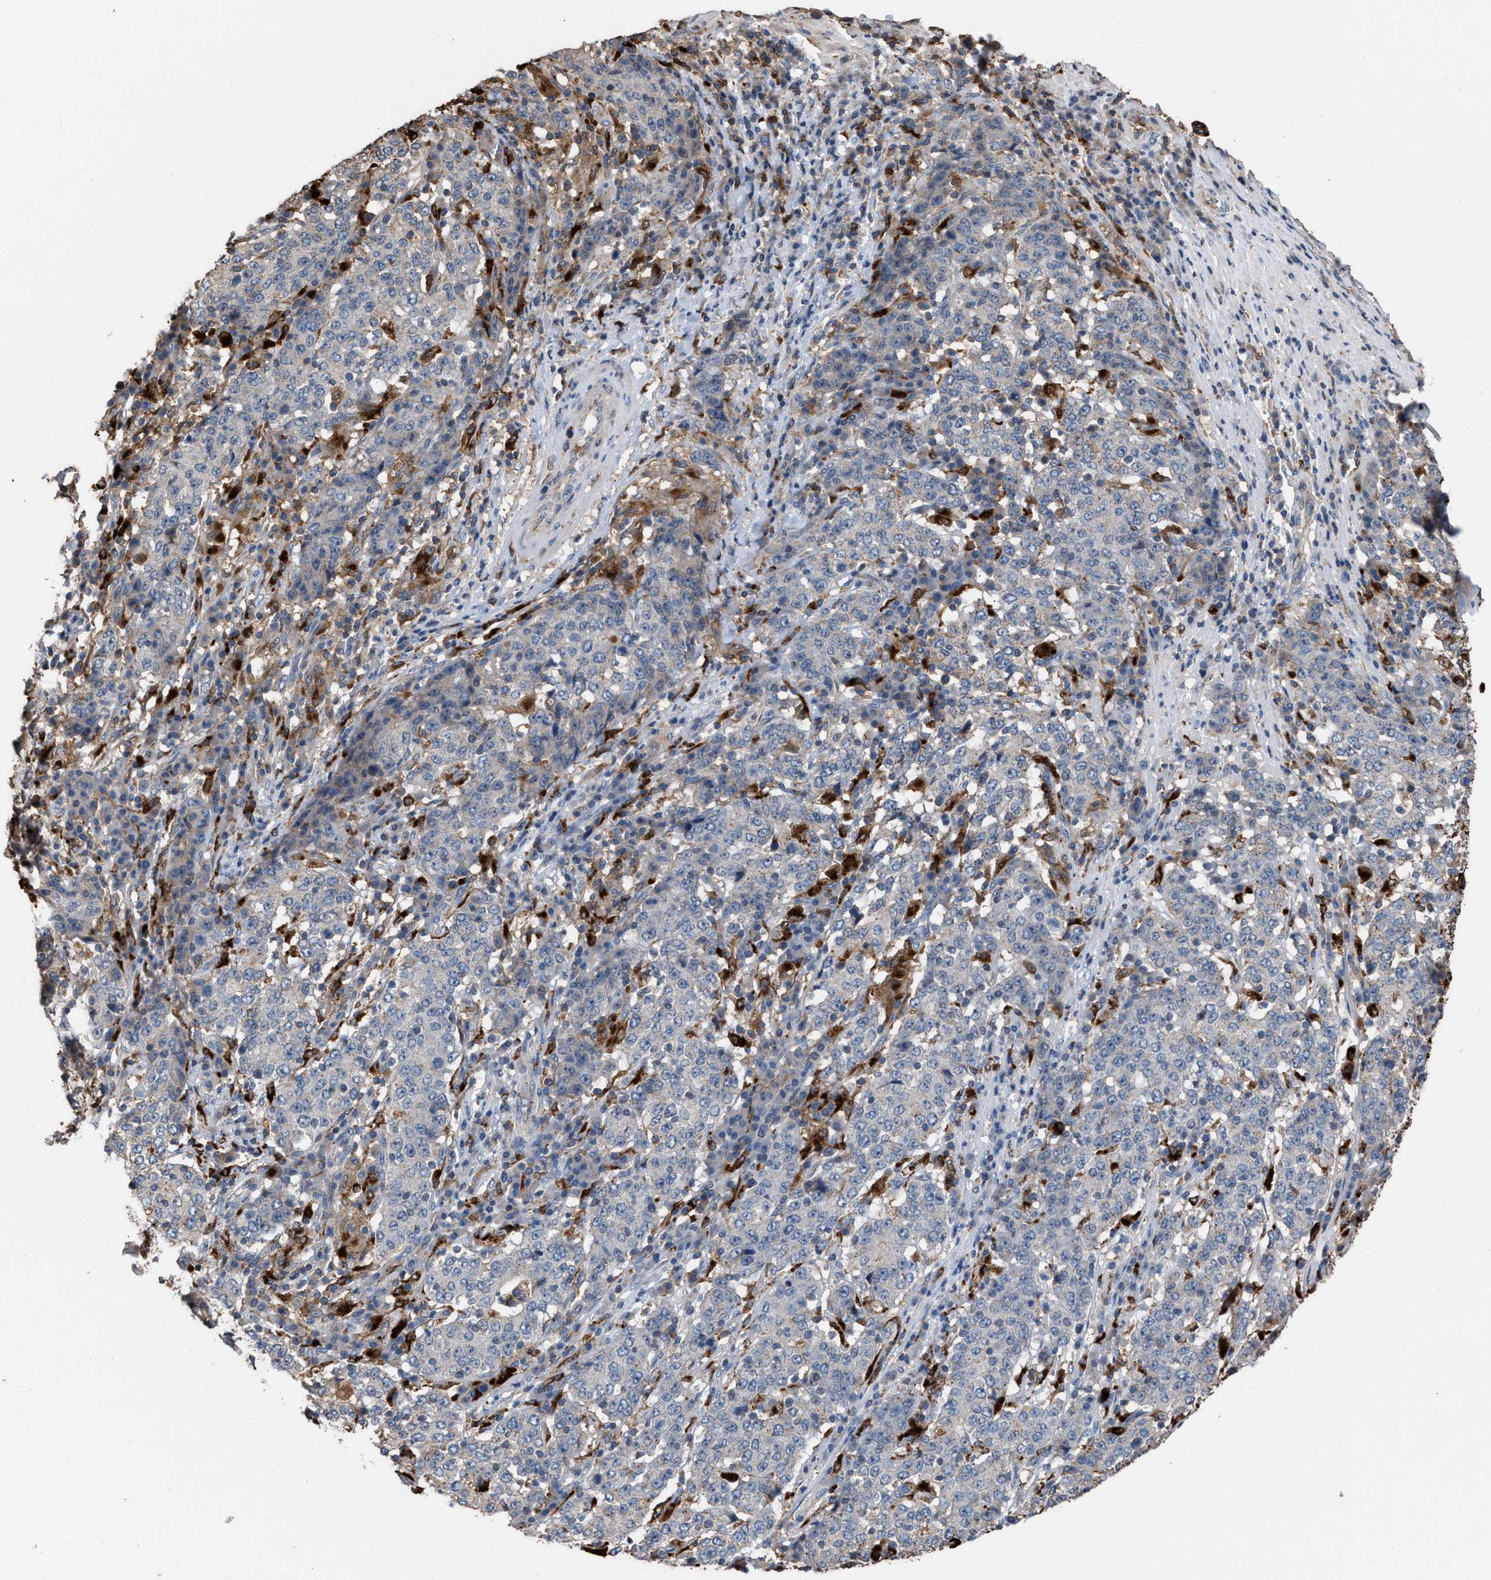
{"staining": {"intensity": "negative", "quantity": "none", "location": "none"}, "tissue": "stomach cancer", "cell_type": "Tumor cells", "image_type": "cancer", "snomed": [{"axis": "morphology", "description": "Adenocarcinoma, NOS"}, {"axis": "topography", "description": "Stomach"}], "caption": "High magnification brightfield microscopy of stomach cancer (adenocarcinoma) stained with DAB (brown) and counterstained with hematoxylin (blue): tumor cells show no significant staining. Brightfield microscopy of immunohistochemistry stained with DAB (3,3'-diaminobenzidine) (brown) and hematoxylin (blue), captured at high magnification.", "gene": "ELMO3", "patient": {"sex": "male", "age": 59}}